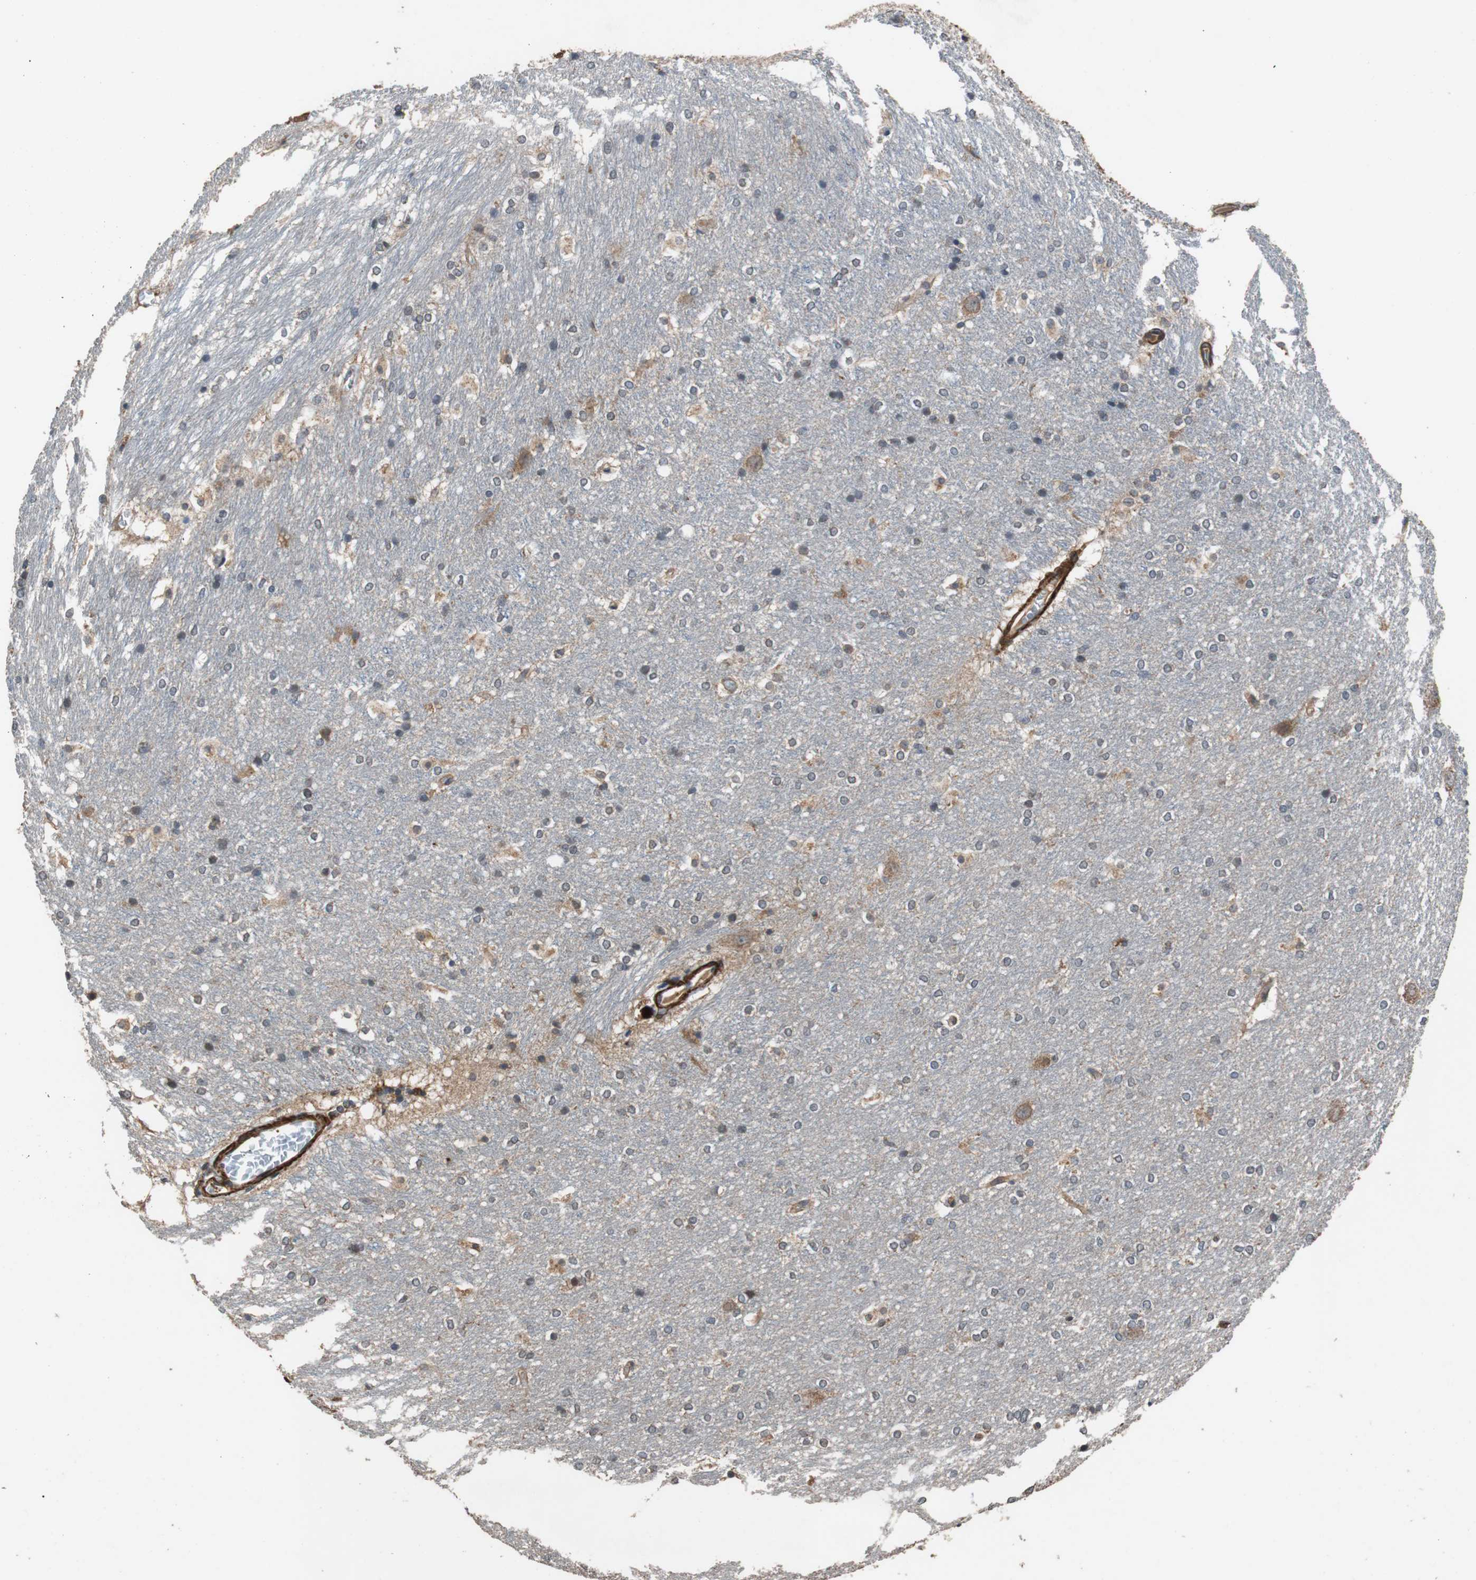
{"staining": {"intensity": "moderate", "quantity": "25%-75%", "location": "cytoplasmic/membranous"}, "tissue": "hippocampus", "cell_type": "Glial cells", "image_type": "normal", "snomed": [{"axis": "morphology", "description": "Normal tissue, NOS"}, {"axis": "topography", "description": "Hippocampus"}], "caption": "Hippocampus stained with IHC shows moderate cytoplasmic/membranous expression in about 25%-75% of glial cells. The staining is performed using DAB brown chromogen to label protein expression. The nuclei are counter-stained blue using hematoxylin.", "gene": "PITRM1", "patient": {"sex": "female", "age": 19}}